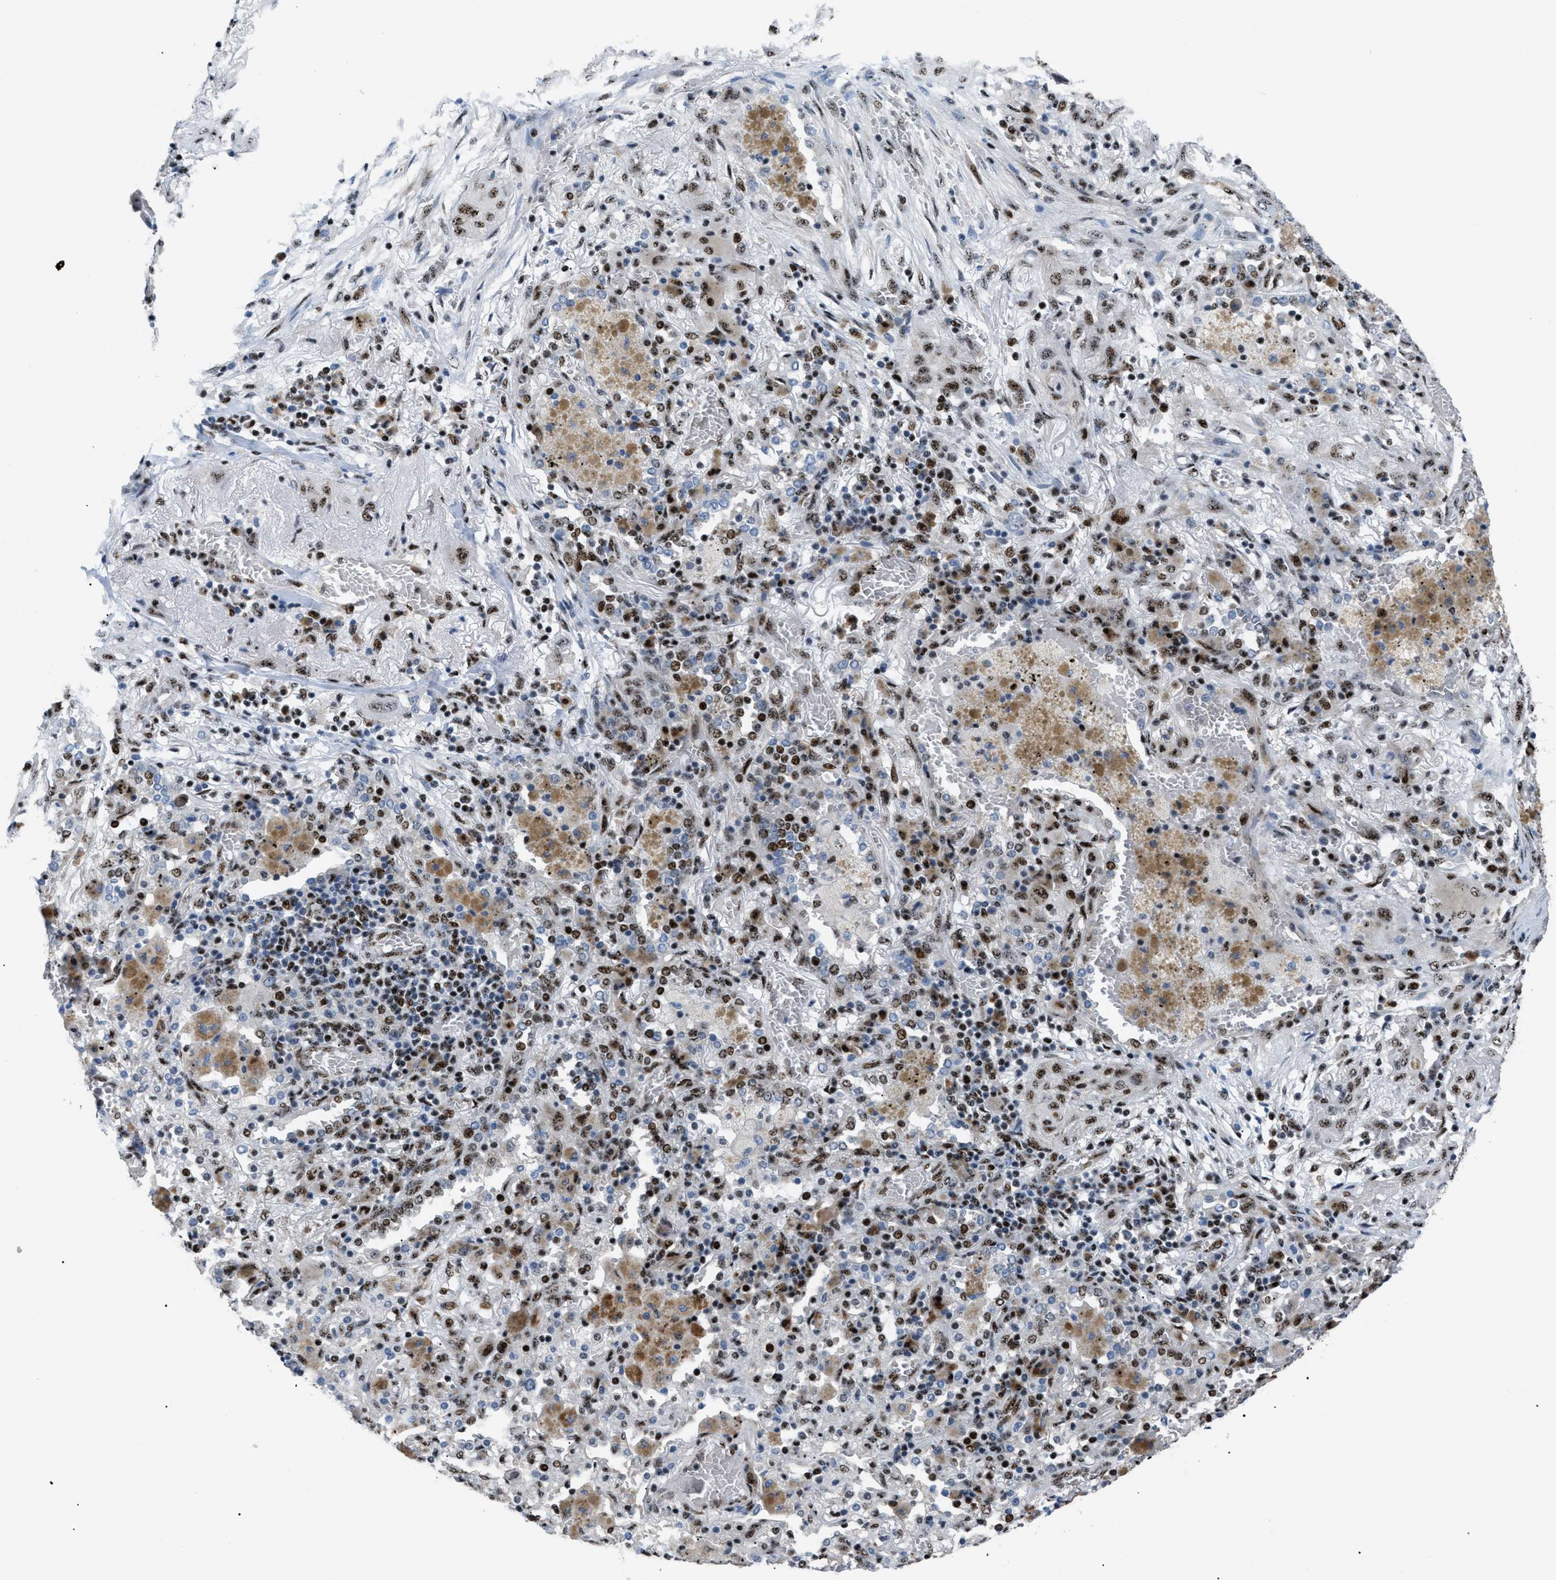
{"staining": {"intensity": "moderate", "quantity": "25%-75%", "location": "nuclear"}, "tissue": "lung cancer", "cell_type": "Tumor cells", "image_type": "cancer", "snomed": [{"axis": "morphology", "description": "Squamous cell carcinoma, NOS"}, {"axis": "topography", "description": "Lung"}], "caption": "Immunohistochemistry (IHC) photomicrograph of neoplastic tissue: human lung cancer (squamous cell carcinoma) stained using immunohistochemistry (IHC) demonstrates medium levels of moderate protein expression localized specifically in the nuclear of tumor cells, appearing as a nuclear brown color.", "gene": "CDR2", "patient": {"sex": "female", "age": 47}}